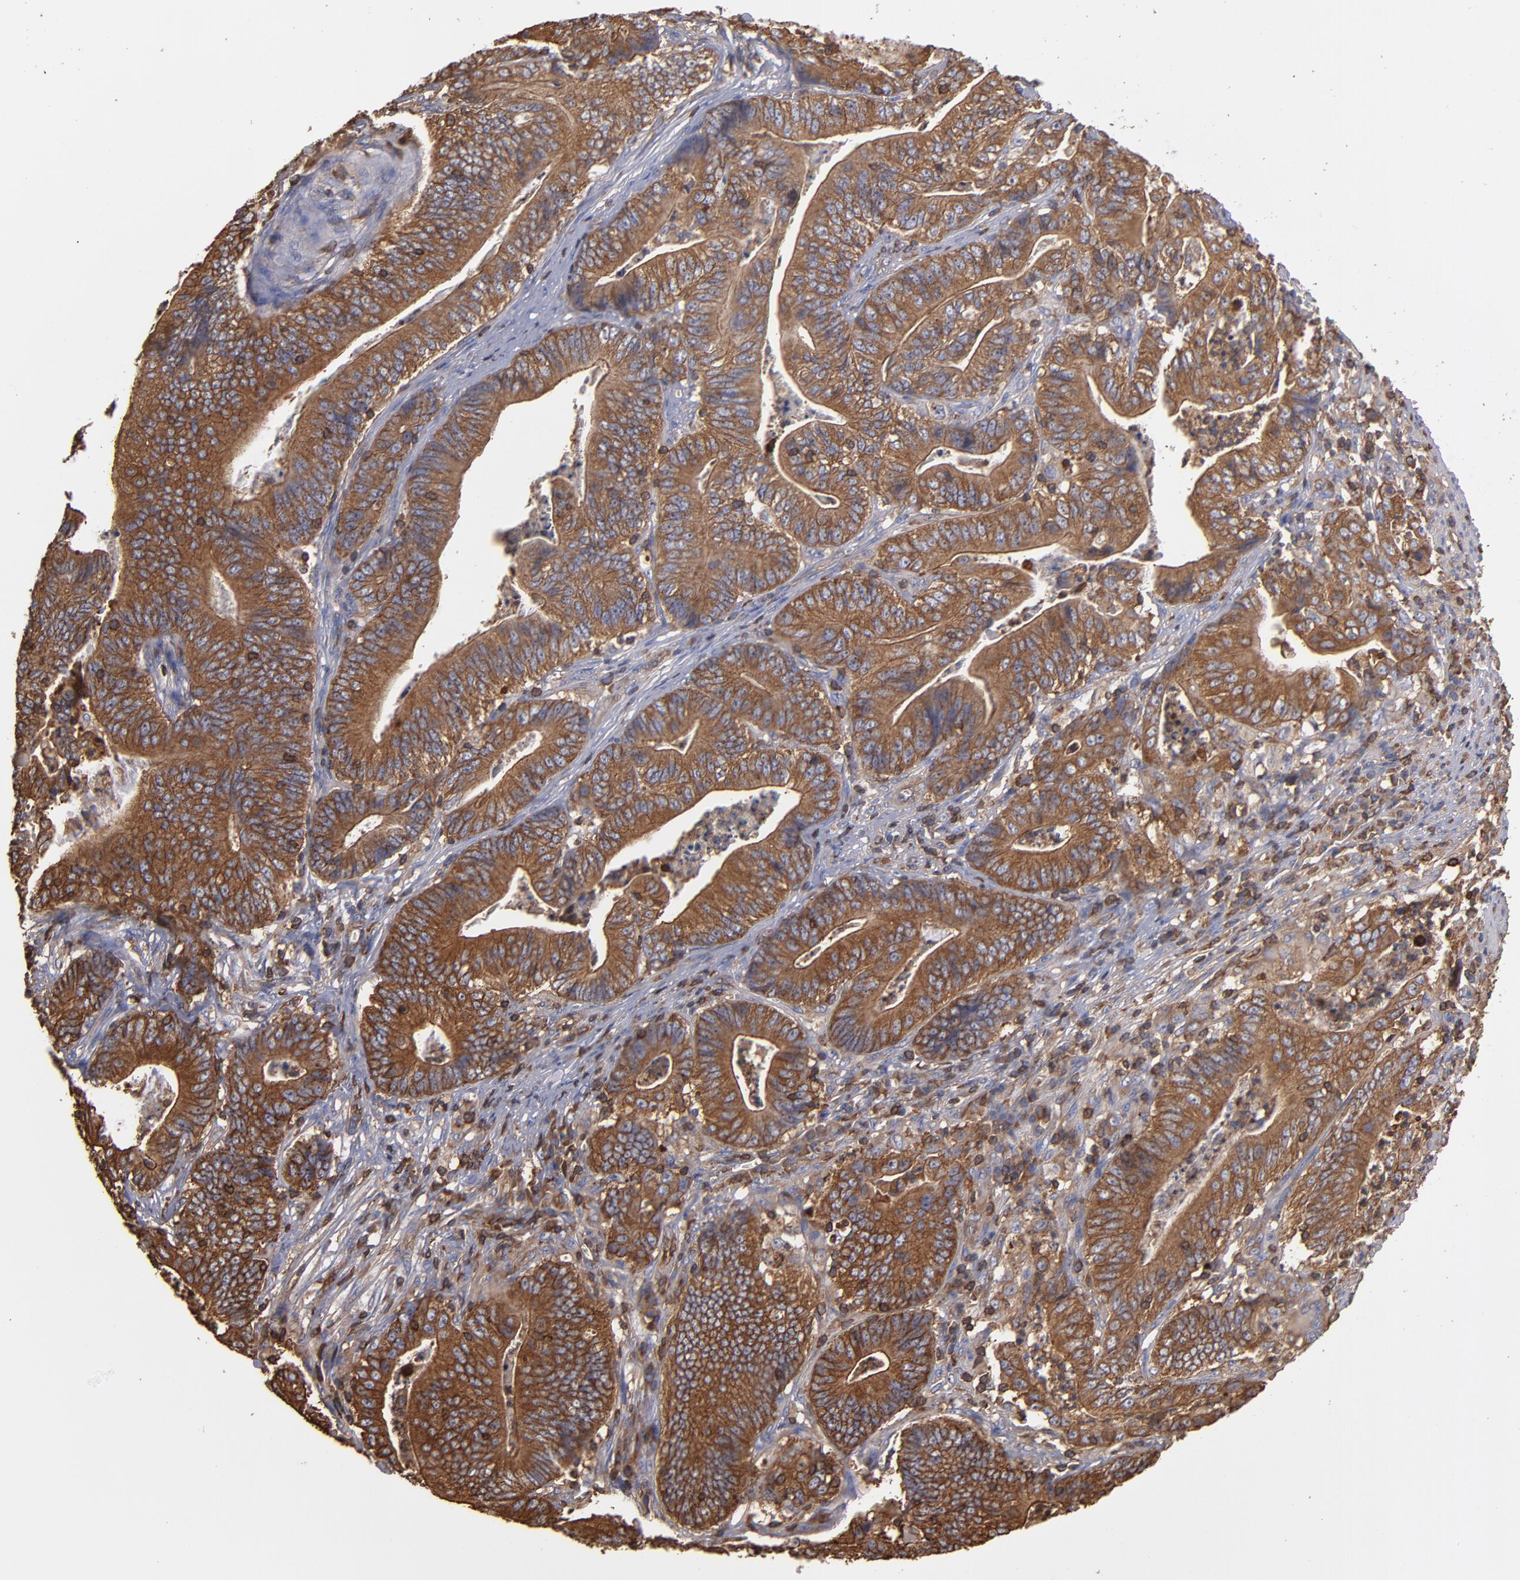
{"staining": {"intensity": "moderate", "quantity": ">75%", "location": "cytoplasmic/membranous"}, "tissue": "stomach cancer", "cell_type": "Tumor cells", "image_type": "cancer", "snomed": [{"axis": "morphology", "description": "Adenocarcinoma, NOS"}, {"axis": "topography", "description": "Stomach, lower"}], "caption": "Protein analysis of stomach cancer tissue reveals moderate cytoplasmic/membranous positivity in approximately >75% of tumor cells. The staining is performed using DAB (3,3'-diaminobenzidine) brown chromogen to label protein expression. The nuclei are counter-stained blue using hematoxylin.", "gene": "ACTN4", "patient": {"sex": "female", "age": 86}}